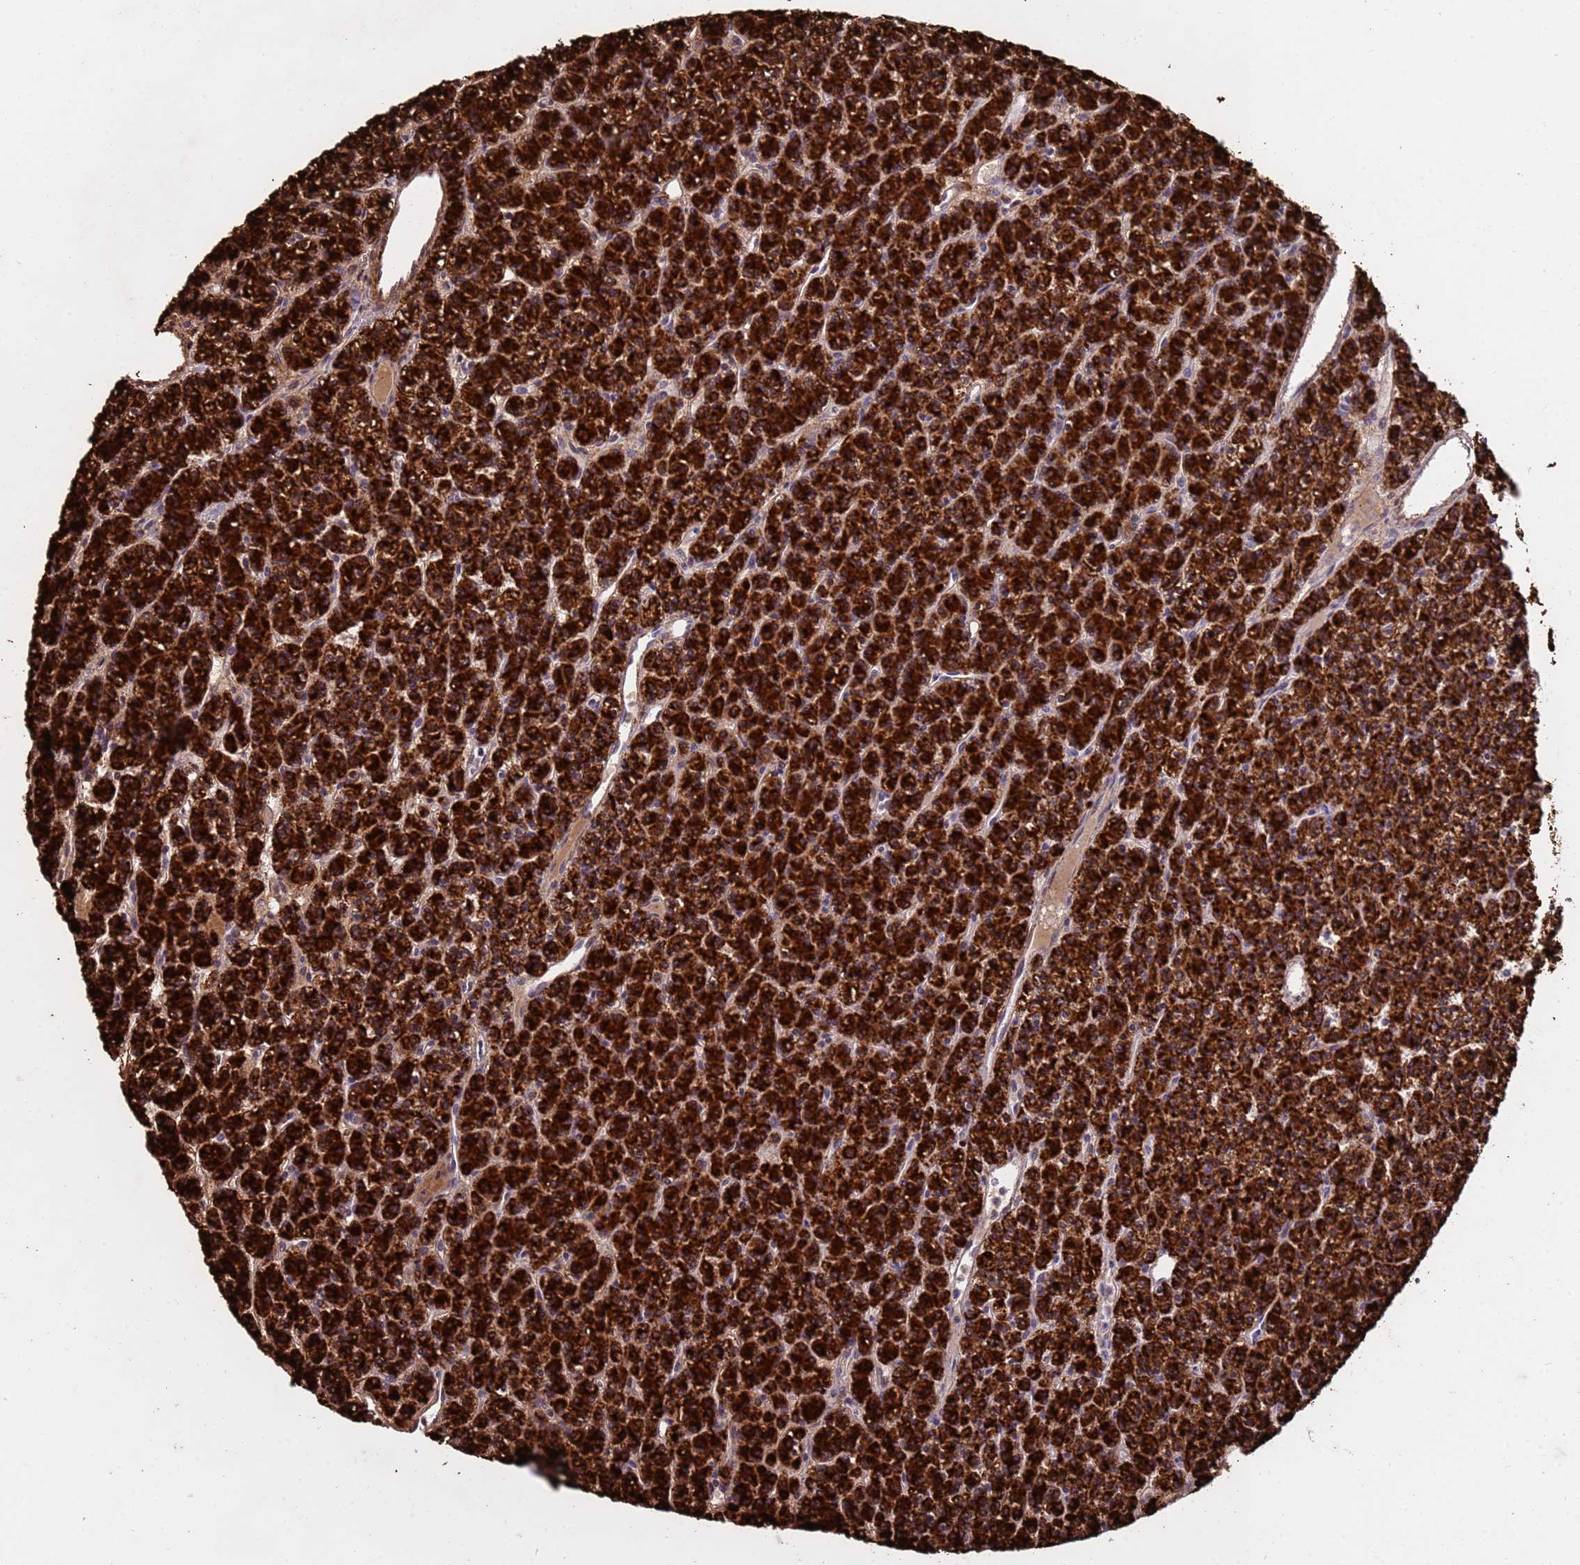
{"staining": {"intensity": "strong", "quantity": ">75%", "location": "cytoplasmic/membranous"}, "tissue": "parathyroid gland", "cell_type": "Glandular cells", "image_type": "normal", "snomed": [{"axis": "morphology", "description": "Normal tissue, NOS"}, {"axis": "topography", "description": "Parathyroid gland"}], "caption": "Immunohistochemistry (IHC) image of benign parathyroid gland: parathyroid gland stained using immunohistochemistry displays high levels of strong protein expression localized specifically in the cytoplasmic/membranous of glandular cells, appearing as a cytoplasmic/membranous brown color.", "gene": "P2RX7", "patient": {"sex": "female", "age": 45}}